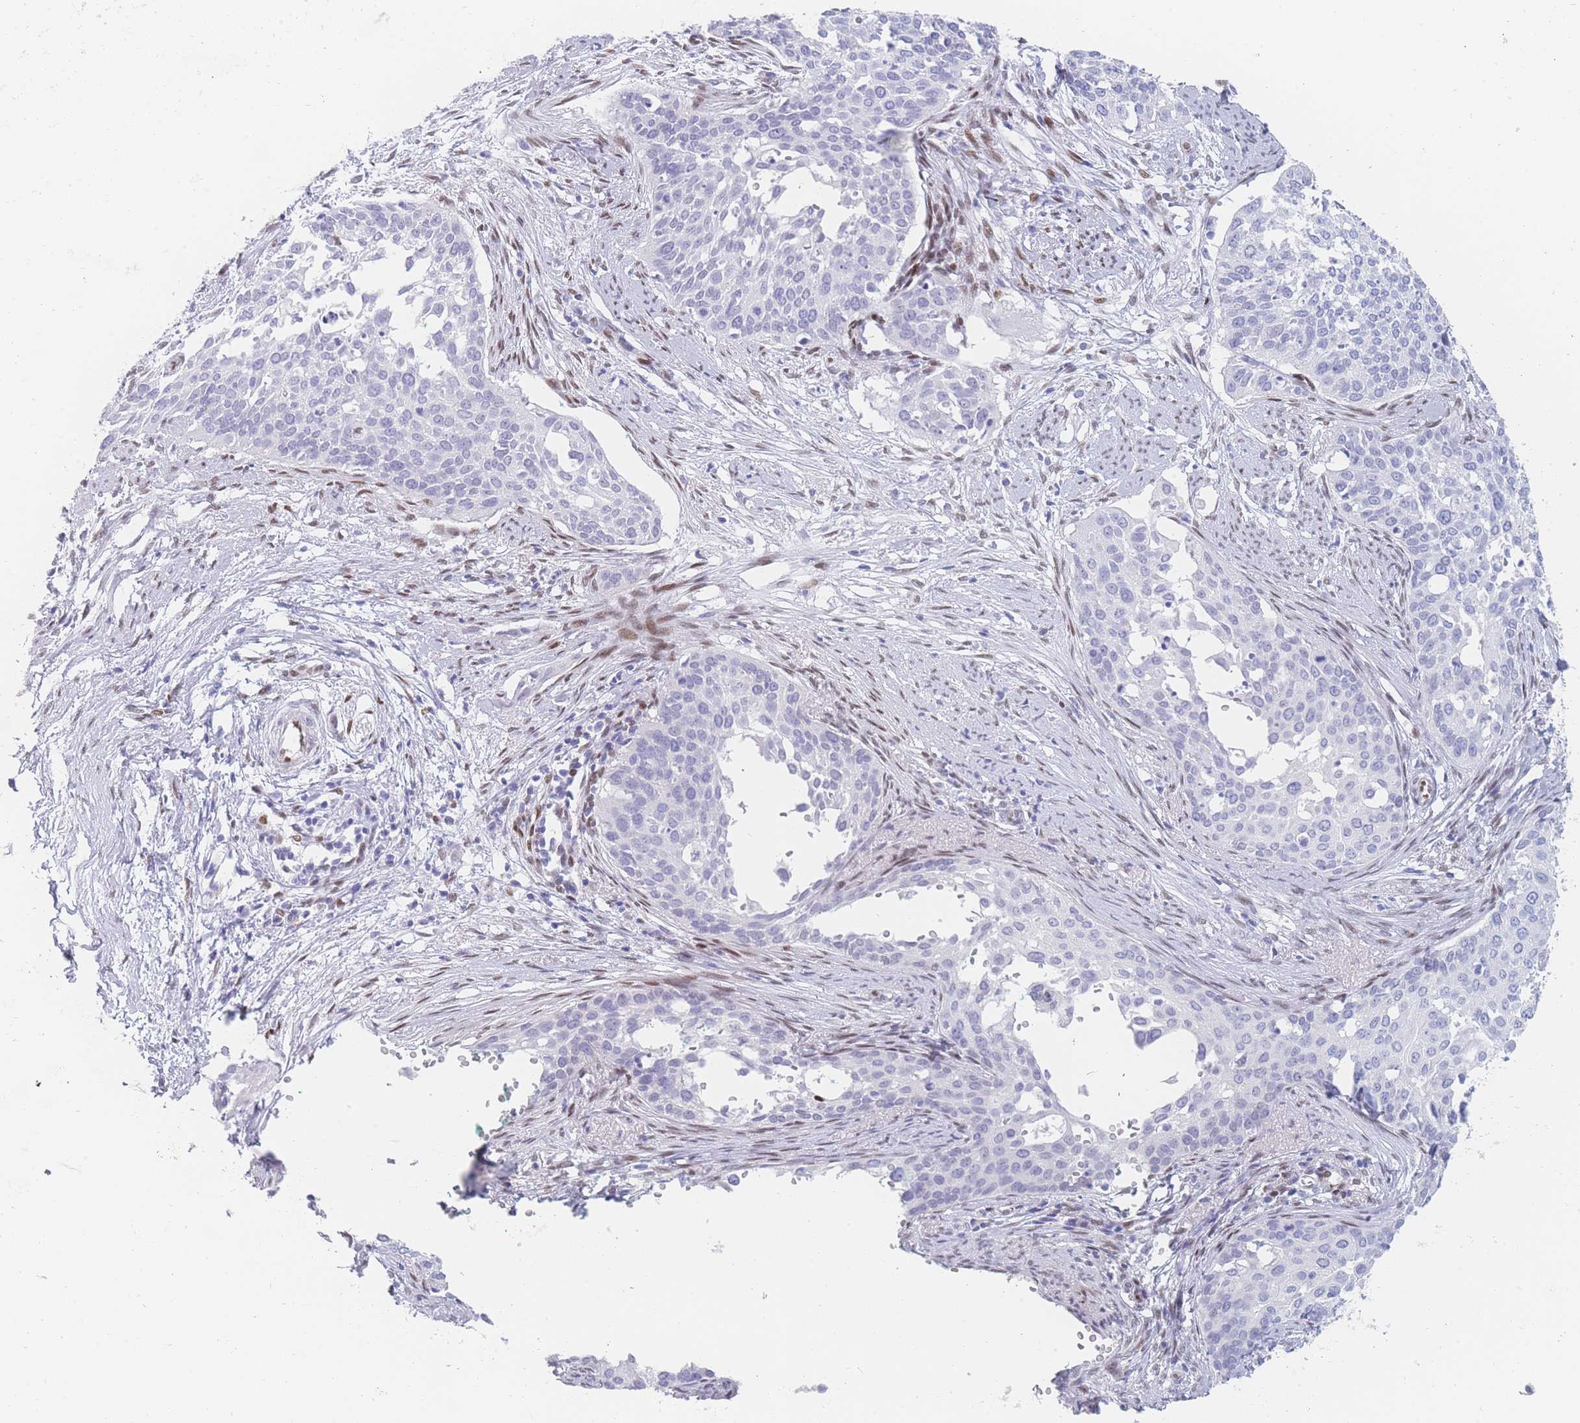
{"staining": {"intensity": "negative", "quantity": "none", "location": "none"}, "tissue": "cervical cancer", "cell_type": "Tumor cells", "image_type": "cancer", "snomed": [{"axis": "morphology", "description": "Squamous cell carcinoma, NOS"}, {"axis": "topography", "description": "Cervix"}], "caption": "Immunohistochemistry (IHC) photomicrograph of neoplastic tissue: cervical cancer (squamous cell carcinoma) stained with DAB demonstrates no significant protein expression in tumor cells. The staining was performed using DAB to visualize the protein expression in brown, while the nuclei were stained in blue with hematoxylin (Magnification: 20x).", "gene": "PSMB5", "patient": {"sex": "female", "age": 44}}